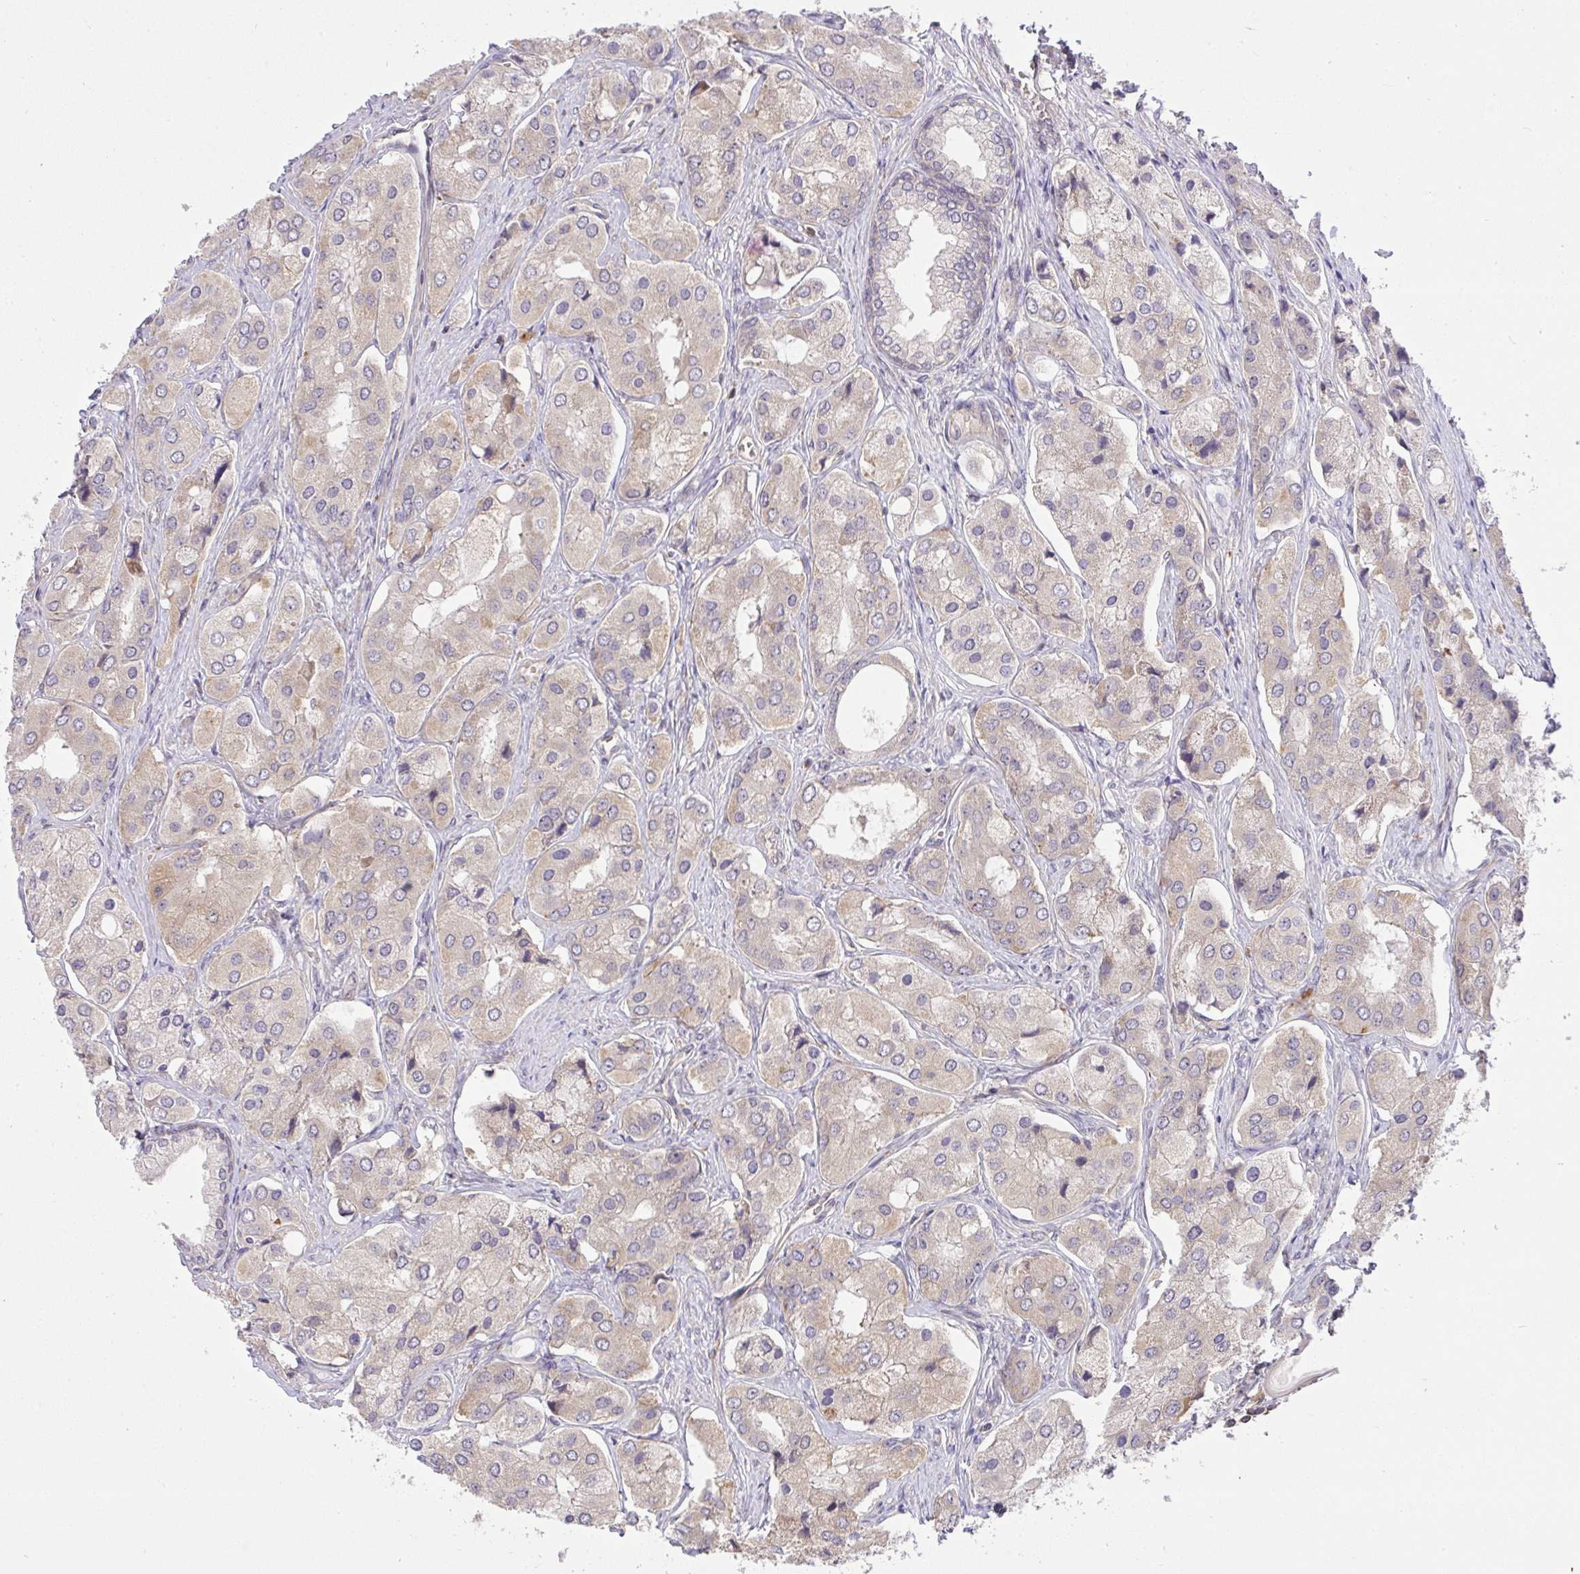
{"staining": {"intensity": "negative", "quantity": "none", "location": "none"}, "tissue": "prostate cancer", "cell_type": "Tumor cells", "image_type": "cancer", "snomed": [{"axis": "morphology", "description": "Adenocarcinoma, Low grade"}, {"axis": "topography", "description": "Prostate"}], "caption": "The photomicrograph reveals no significant staining in tumor cells of prostate adenocarcinoma (low-grade).", "gene": "SLC9A6", "patient": {"sex": "male", "age": 69}}